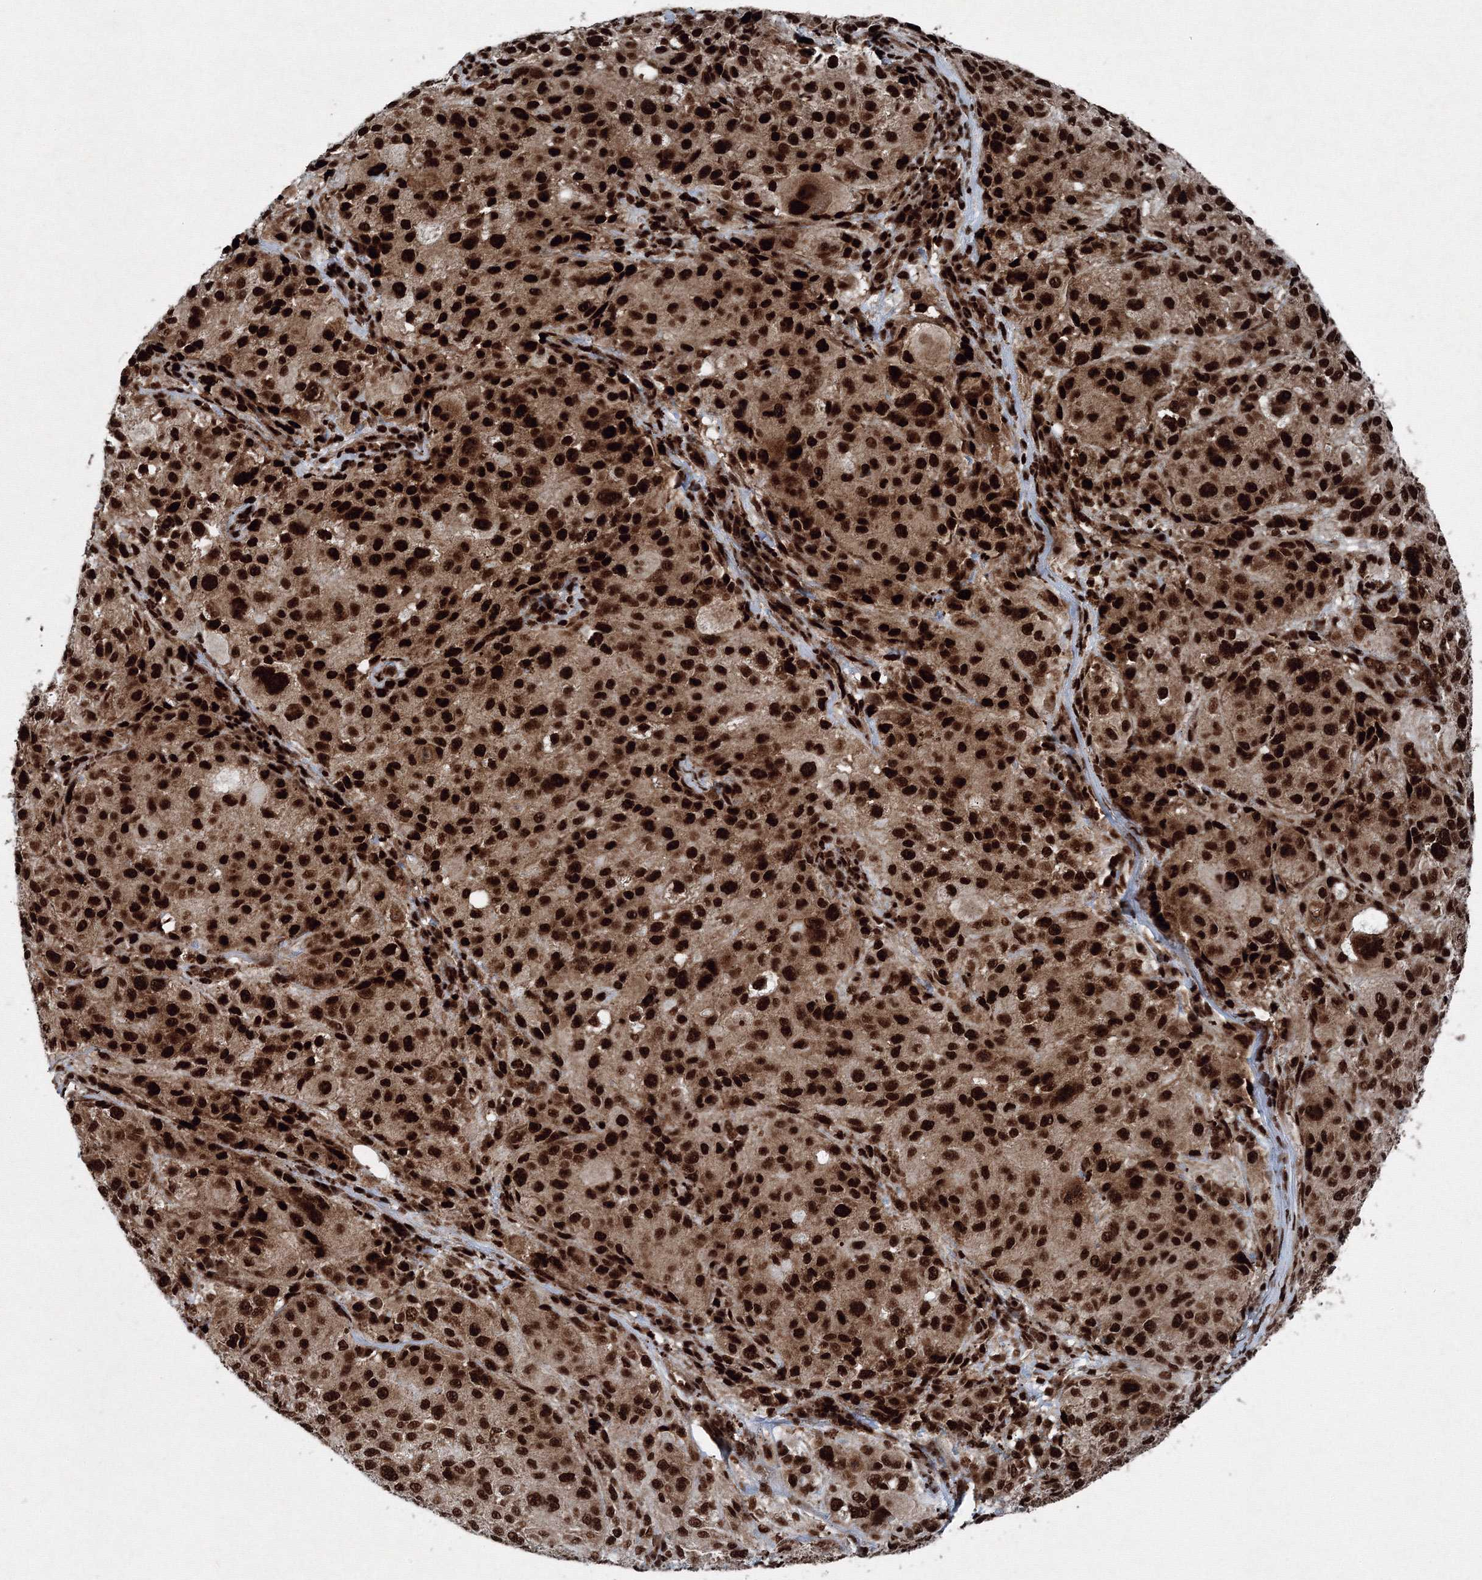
{"staining": {"intensity": "strong", "quantity": ">75%", "location": "cytoplasmic/membranous,nuclear"}, "tissue": "melanoma", "cell_type": "Tumor cells", "image_type": "cancer", "snomed": [{"axis": "morphology", "description": "Necrosis, NOS"}, {"axis": "morphology", "description": "Malignant melanoma, NOS"}, {"axis": "topography", "description": "Skin"}], "caption": "The photomicrograph reveals staining of malignant melanoma, revealing strong cytoplasmic/membranous and nuclear protein expression (brown color) within tumor cells. (Stains: DAB (3,3'-diaminobenzidine) in brown, nuclei in blue, Microscopy: brightfield microscopy at high magnification).", "gene": "SNRPC", "patient": {"sex": "female", "age": 87}}